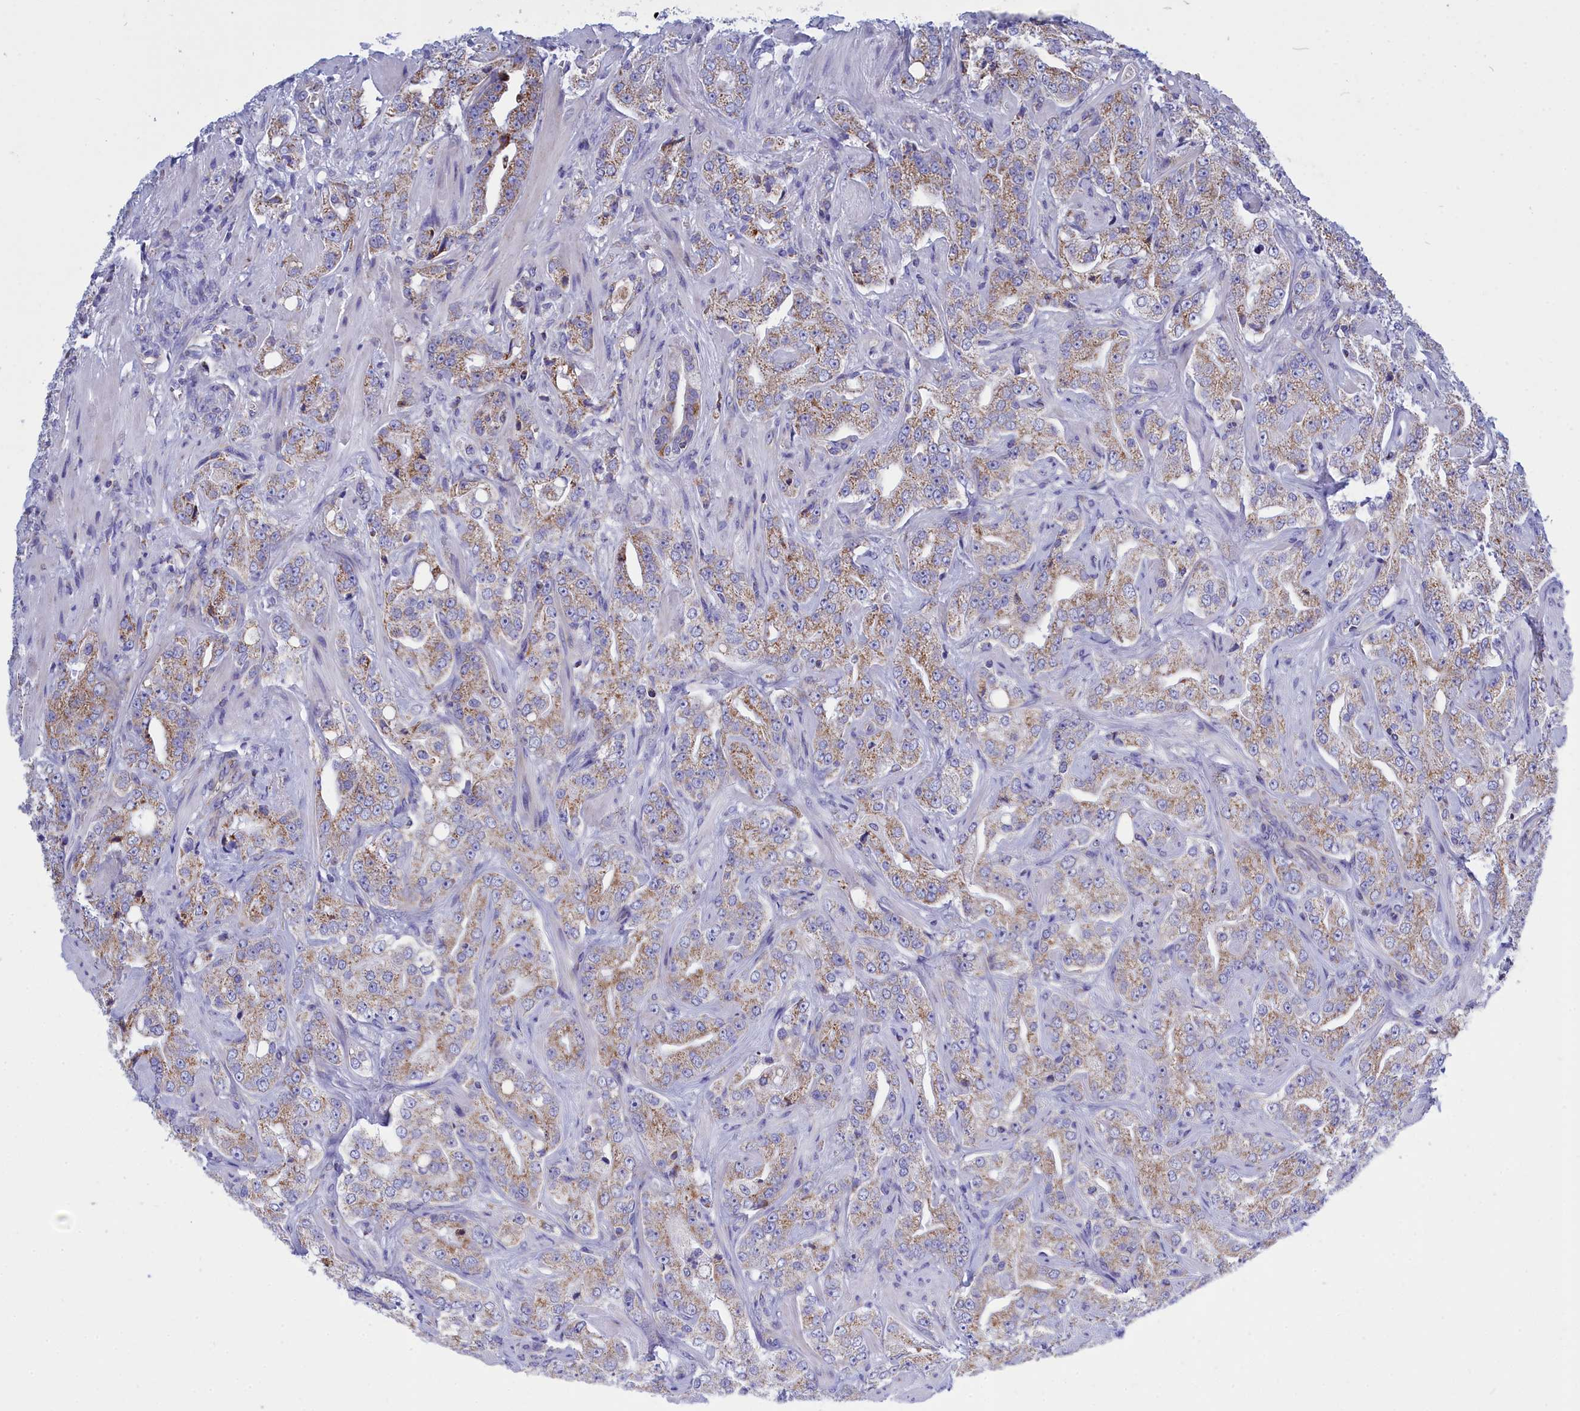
{"staining": {"intensity": "weak", "quantity": ">75%", "location": "cytoplasmic/membranous"}, "tissue": "prostate cancer", "cell_type": "Tumor cells", "image_type": "cancer", "snomed": [{"axis": "morphology", "description": "Adenocarcinoma, Low grade"}, {"axis": "topography", "description": "Prostate"}], "caption": "The histopathology image reveals a brown stain indicating the presence of a protein in the cytoplasmic/membranous of tumor cells in prostate cancer.", "gene": "CCRL2", "patient": {"sex": "male", "age": 67}}